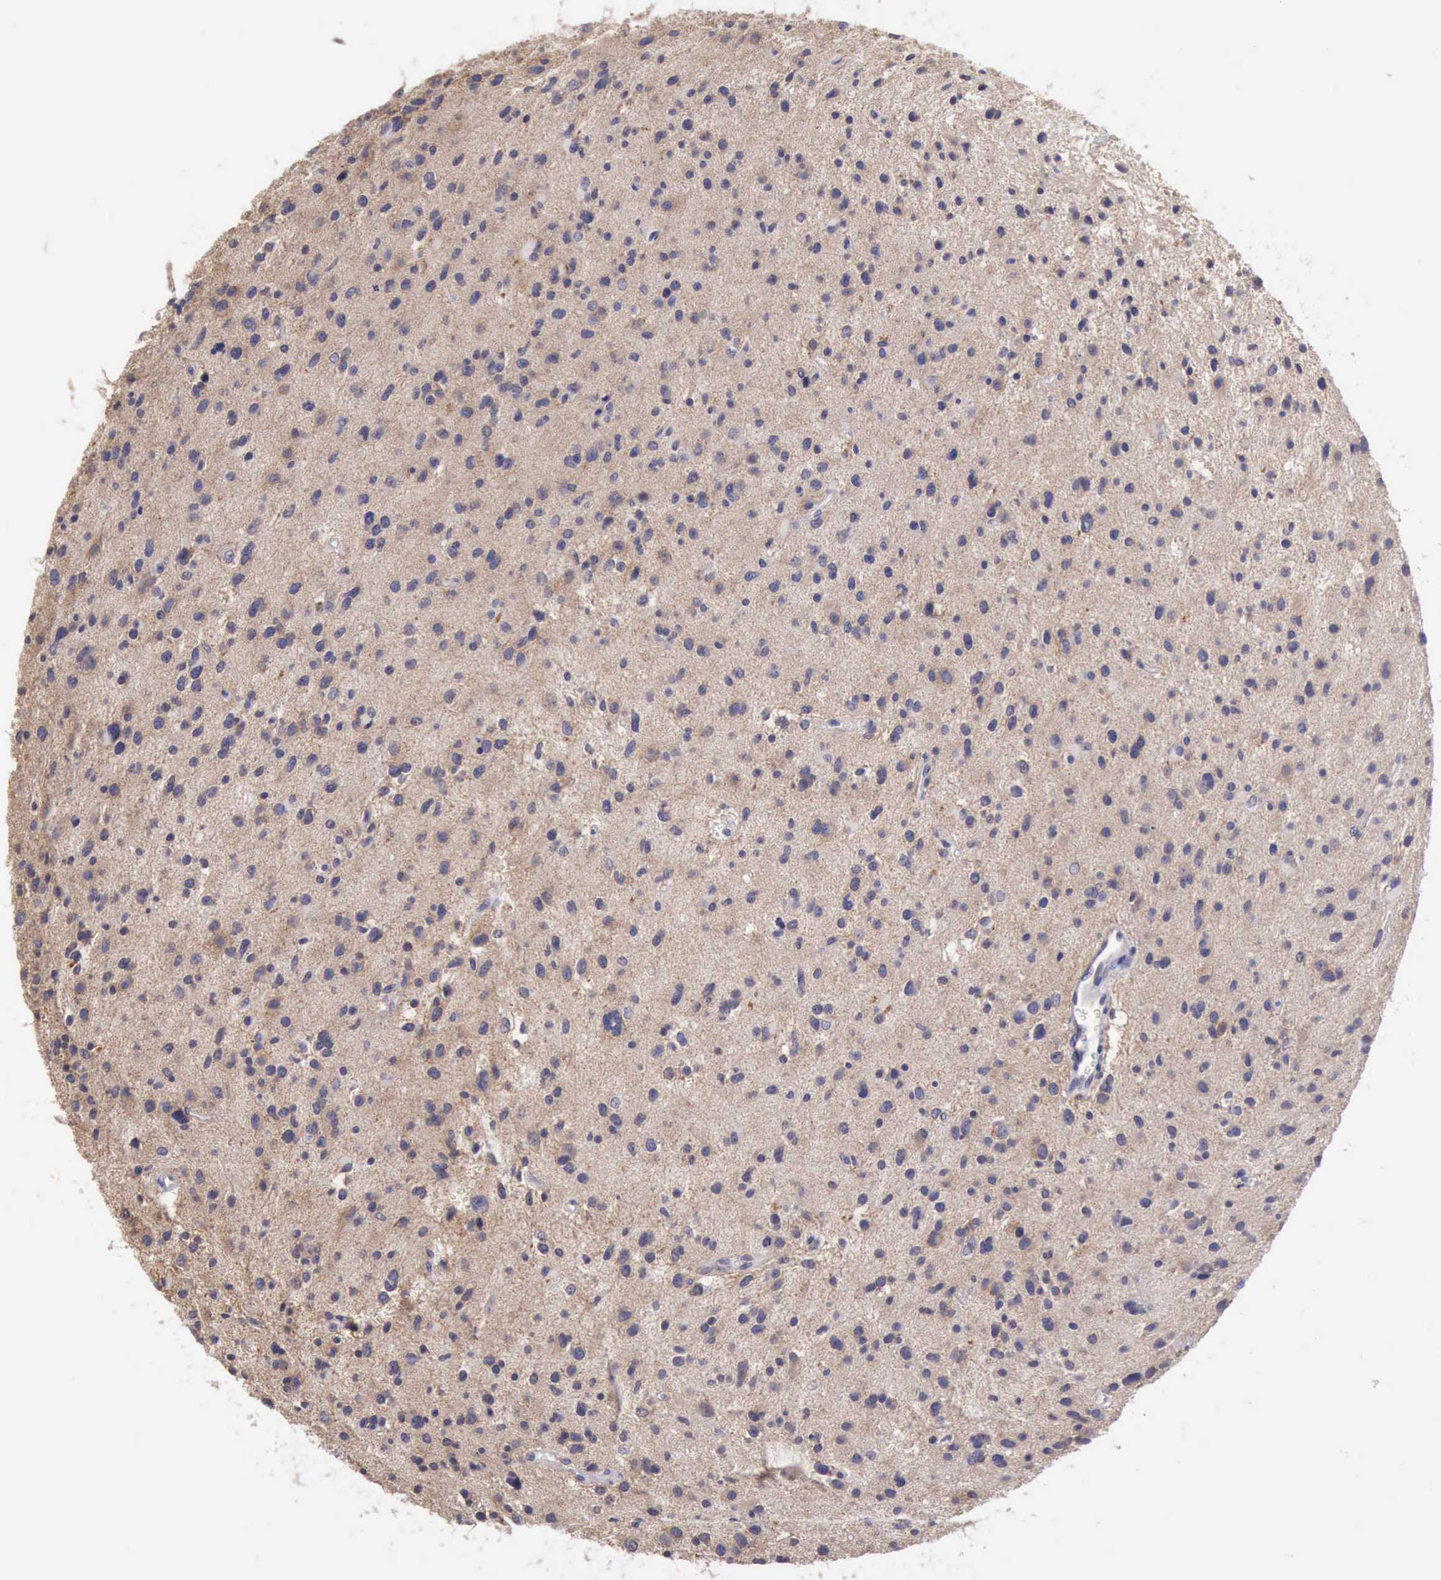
{"staining": {"intensity": "weak", "quantity": "<25%", "location": "cytoplasmic/membranous"}, "tissue": "glioma", "cell_type": "Tumor cells", "image_type": "cancer", "snomed": [{"axis": "morphology", "description": "Glioma, malignant, Low grade"}, {"axis": "topography", "description": "Brain"}], "caption": "High power microscopy photomicrograph of an immunohistochemistry photomicrograph of glioma, revealing no significant positivity in tumor cells.", "gene": "KCND1", "patient": {"sex": "female", "age": 46}}